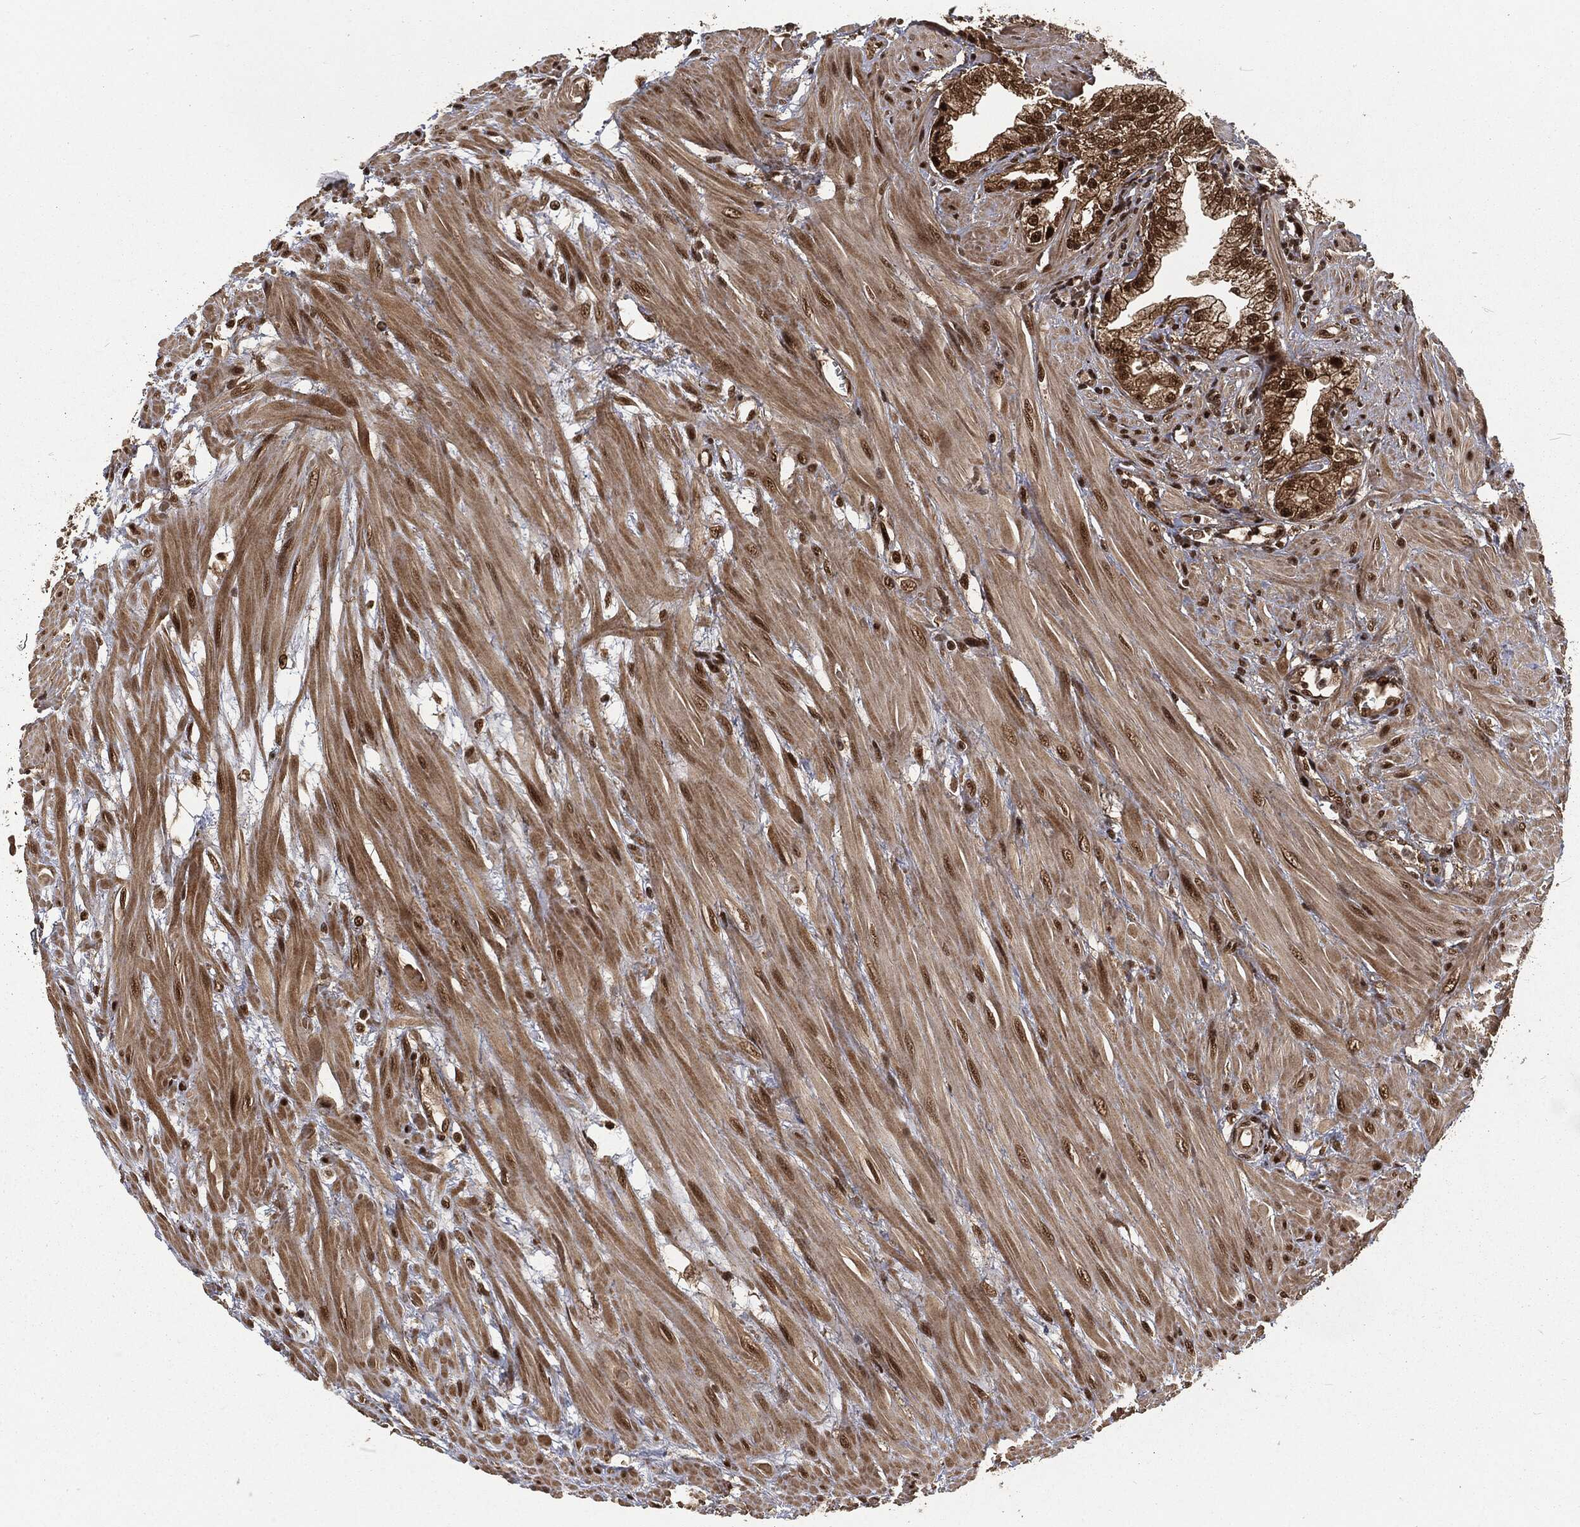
{"staining": {"intensity": "strong", "quantity": "25%-75%", "location": "cytoplasmic/membranous,nuclear"}, "tissue": "prostate cancer", "cell_type": "Tumor cells", "image_type": "cancer", "snomed": [{"axis": "morphology", "description": "Adenocarcinoma, NOS"}, {"axis": "topography", "description": "Prostate and seminal vesicle, NOS"}, {"axis": "topography", "description": "Prostate"}], "caption": "Immunohistochemistry (IHC) micrograph of neoplastic tissue: adenocarcinoma (prostate) stained using IHC exhibits high levels of strong protein expression localized specifically in the cytoplasmic/membranous and nuclear of tumor cells, appearing as a cytoplasmic/membranous and nuclear brown color.", "gene": "NGRN", "patient": {"sex": "male", "age": 79}}